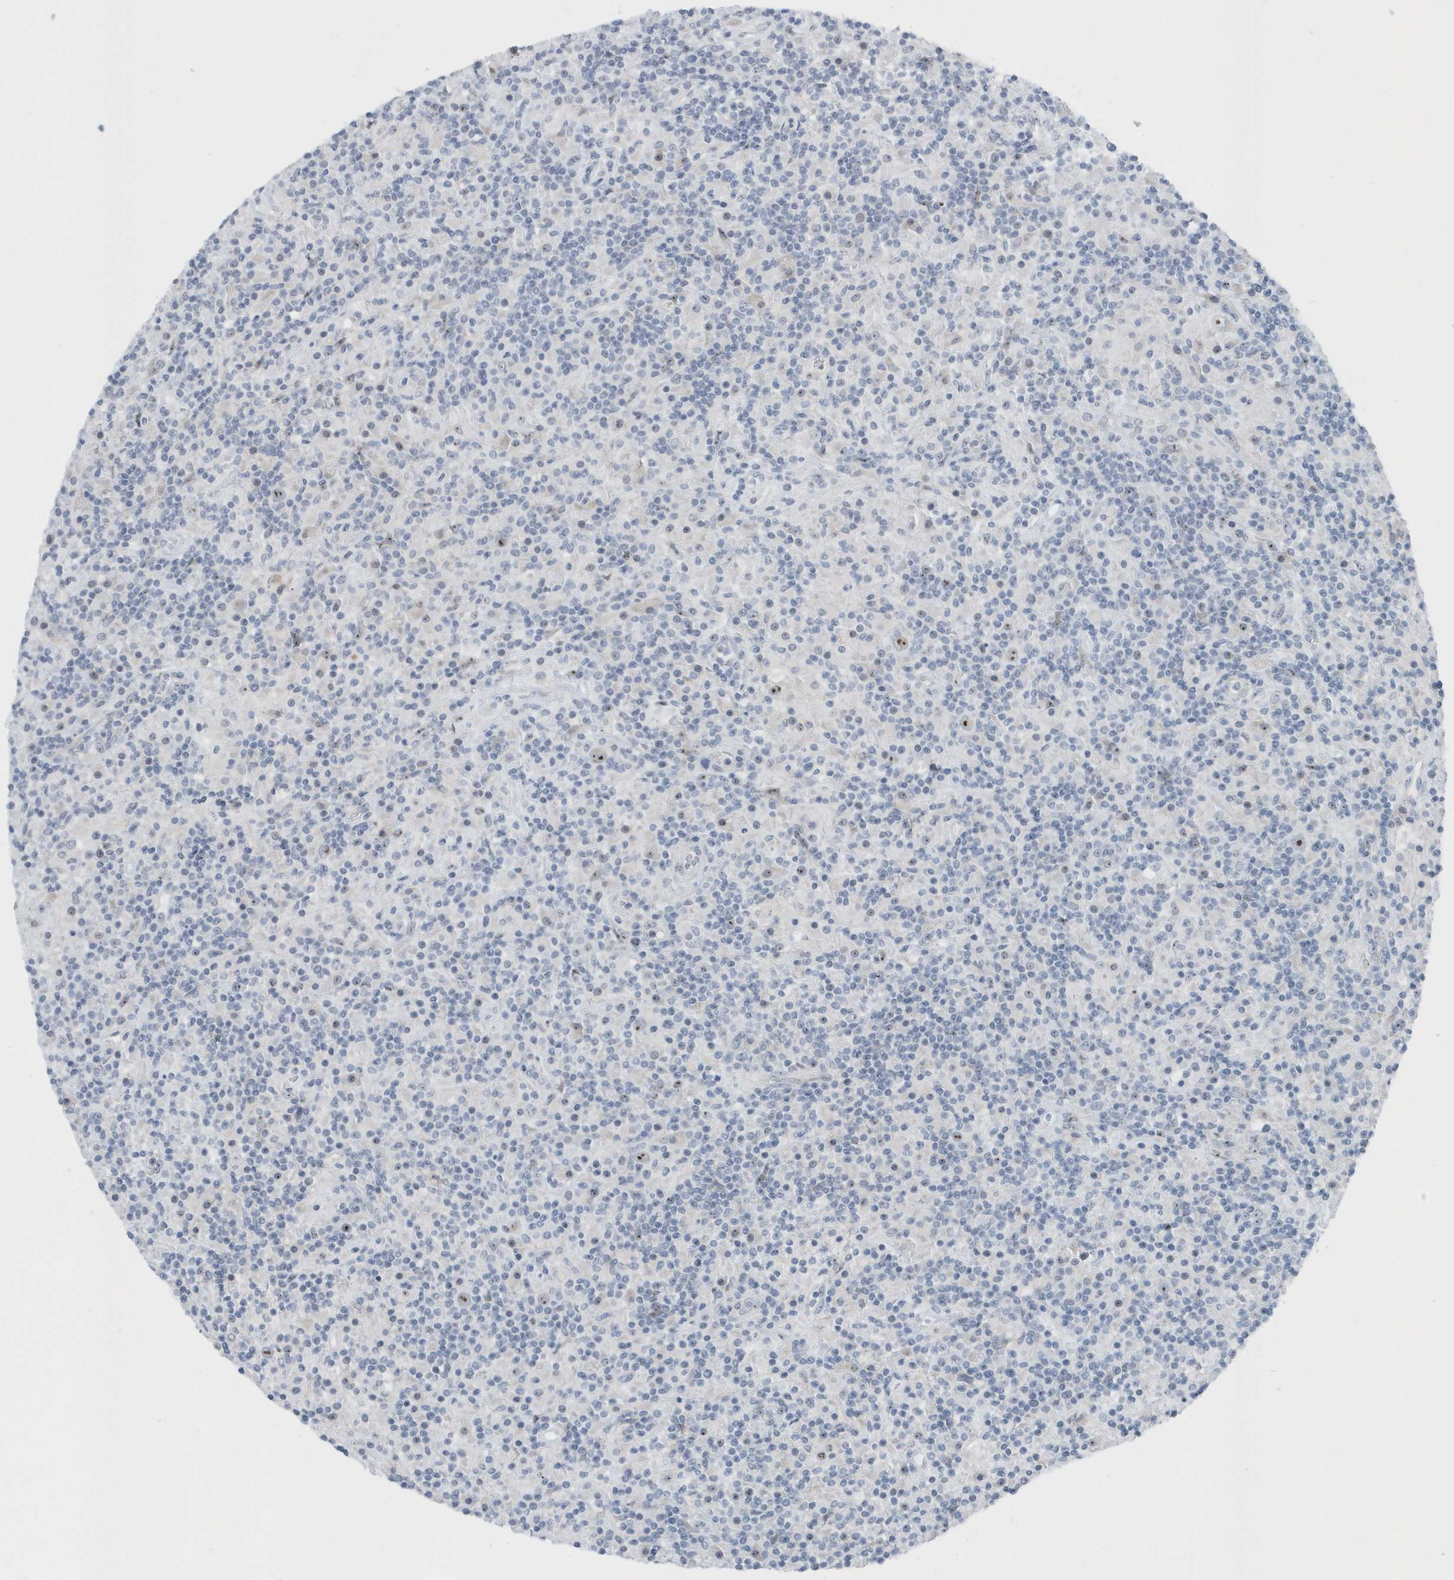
{"staining": {"intensity": "moderate", "quantity": ">75%", "location": "nuclear"}, "tissue": "lymphoma", "cell_type": "Tumor cells", "image_type": "cancer", "snomed": [{"axis": "morphology", "description": "Hodgkin's disease, NOS"}, {"axis": "topography", "description": "Lymph node"}], "caption": "Immunohistochemistry (IHC) image of neoplastic tissue: human Hodgkin's disease stained using immunohistochemistry exhibits medium levels of moderate protein expression localized specifically in the nuclear of tumor cells, appearing as a nuclear brown color.", "gene": "RPF2", "patient": {"sex": "male", "age": 70}}